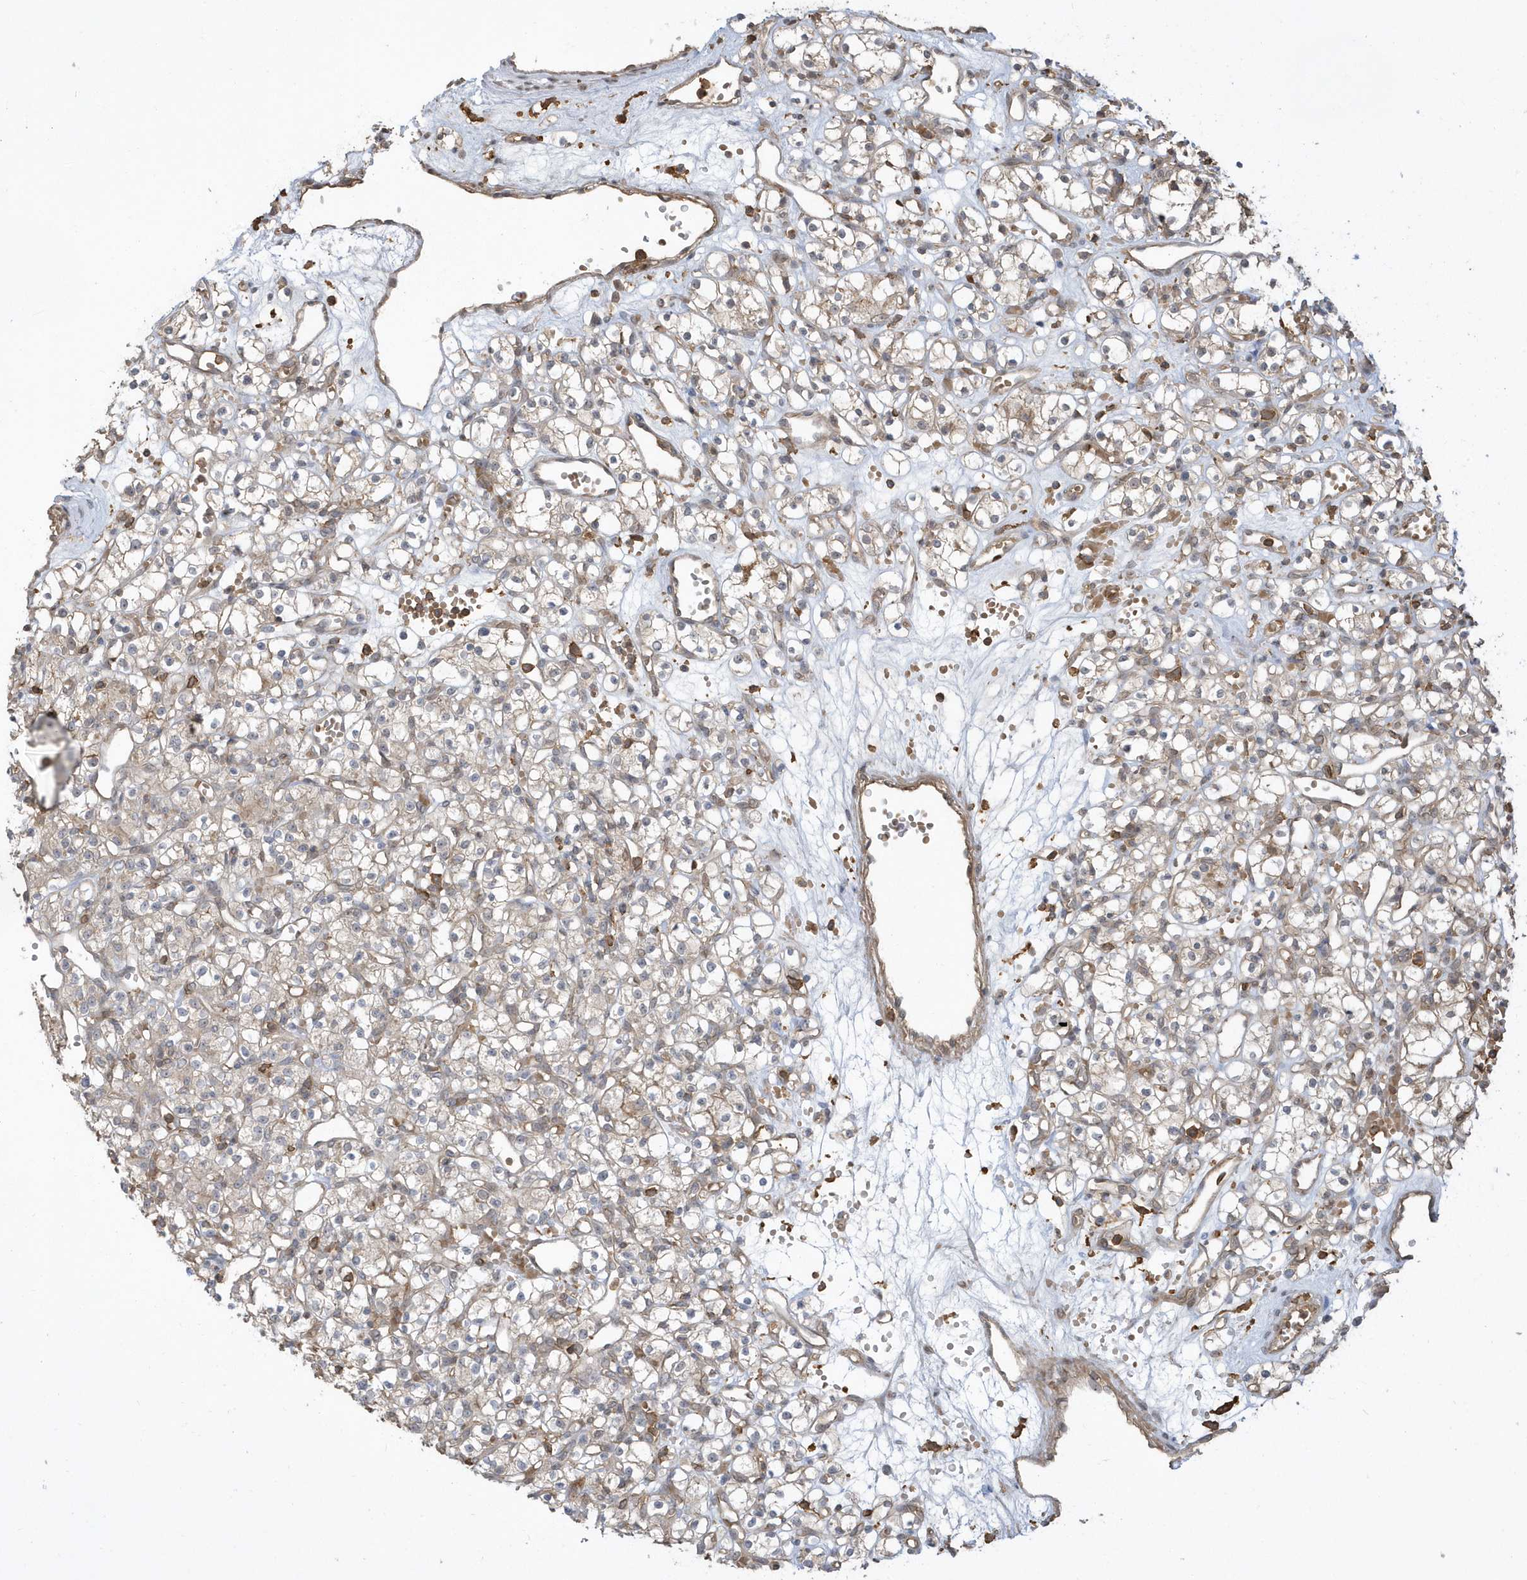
{"staining": {"intensity": "weak", "quantity": "25%-75%", "location": "cytoplasmic/membranous"}, "tissue": "renal cancer", "cell_type": "Tumor cells", "image_type": "cancer", "snomed": [{"axis": "morphology", "description": "Adenocarcinoma, NOS"}, {"axis": "topography", "description": "Kidney"}], "caption": "Protein staining of adenocarcinoma (renal) tissue reveals weak cytoplasmic/membranous positivity in about 25%-75% of tumor cells. (brown staining indicates protein expression, while blue staining denotes nuclei).", "gene": "ZBTB8A", "patient": {"sex": "female", "age": 59}}